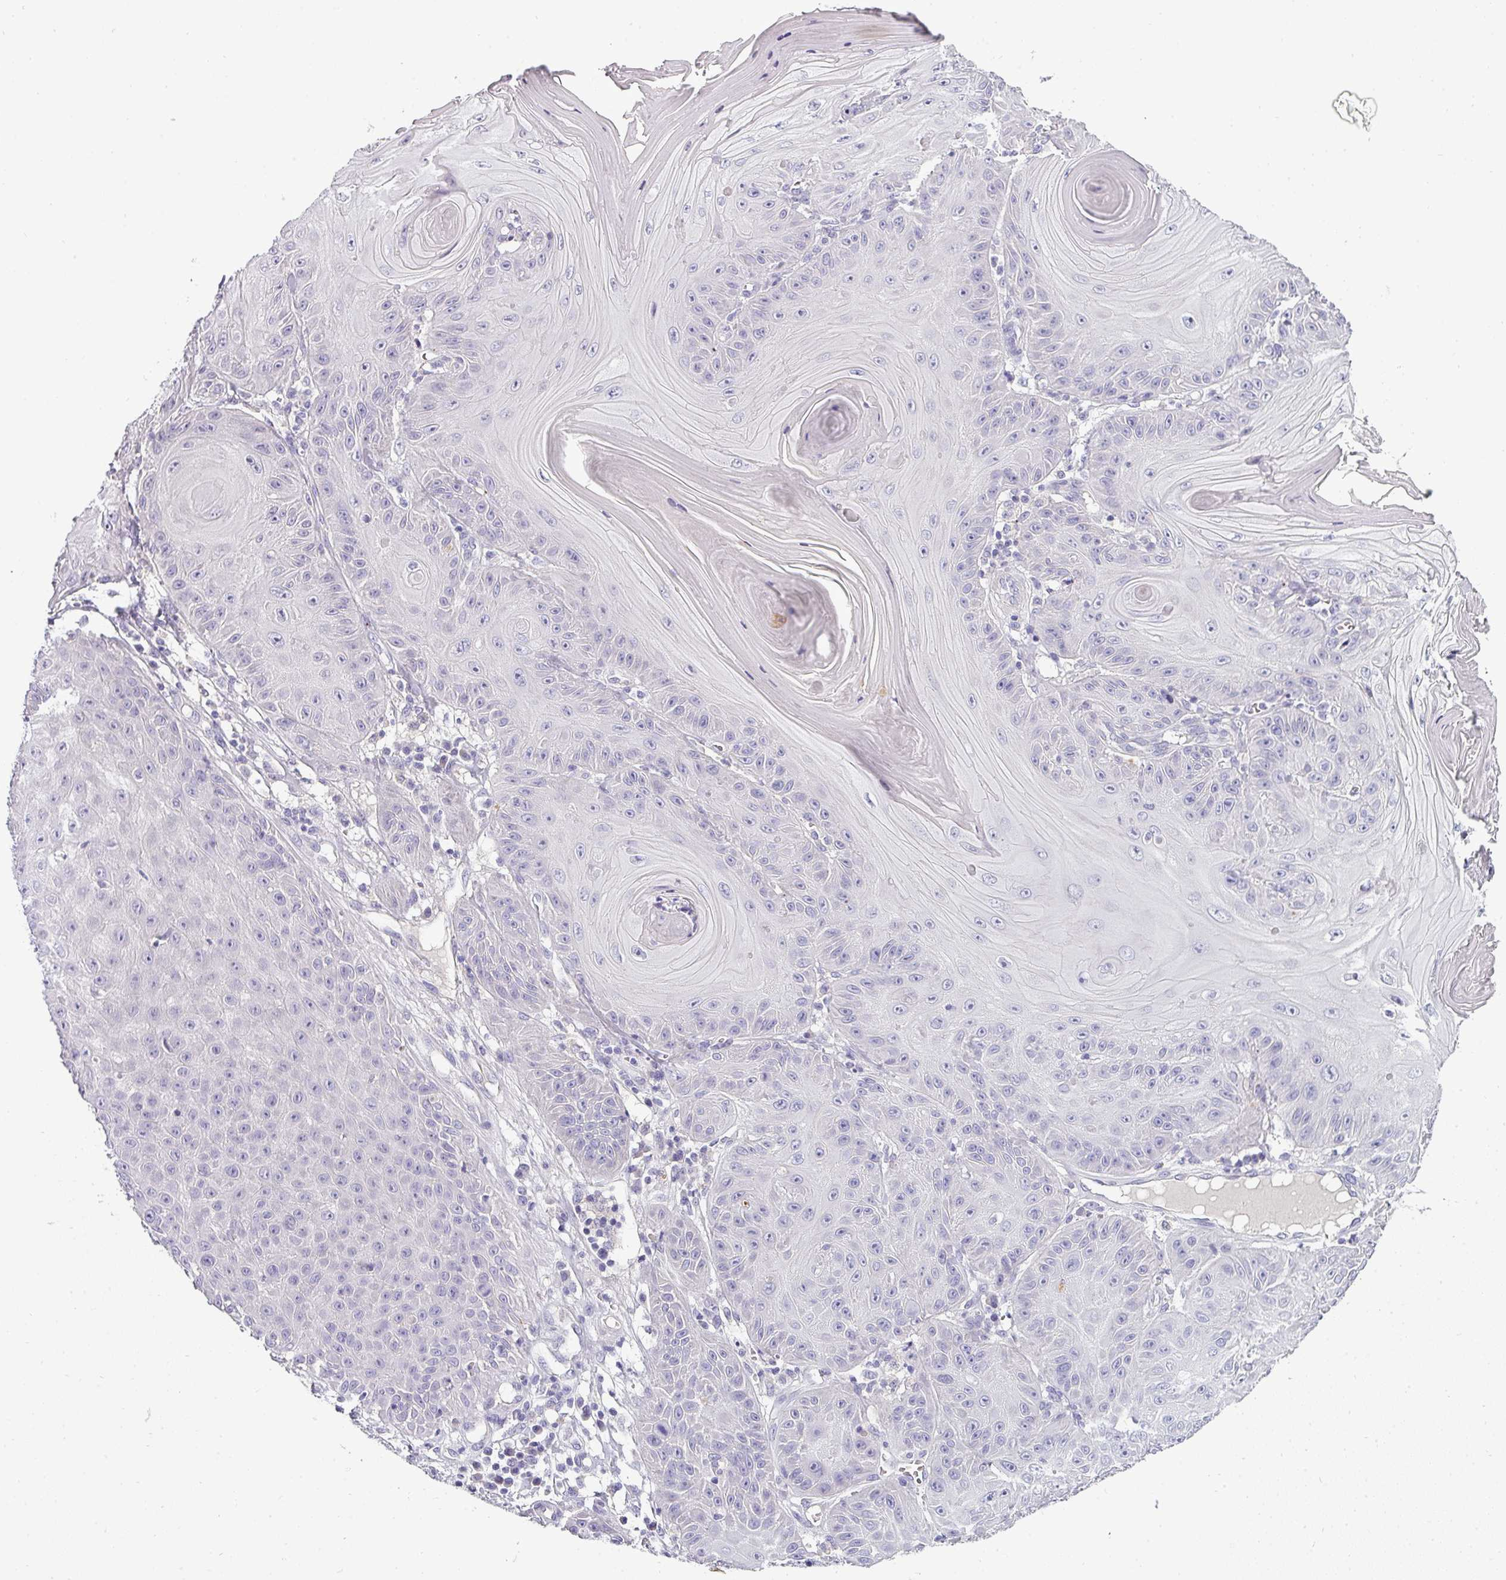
{"staining": {"intensity": "negative", "quantity": "none", "location": "none"}, "tissue": "skin cancer", "cell_type": "Tumor cells", "image_type": "cancer", "snomed": [{"axis": "morphology", "description": "Squamous cell carcinoma, NOS"}, {"axis": "topography", "description": "Skin"}], "caption": "High power microscopy image of an immunohistochemistry micrograph of skin cancer (squamous cell carcinoma), revealing no significant expression in tumor cells.", "gene": "ASXL3", "patient": {"sex": "female", "age": 78}}